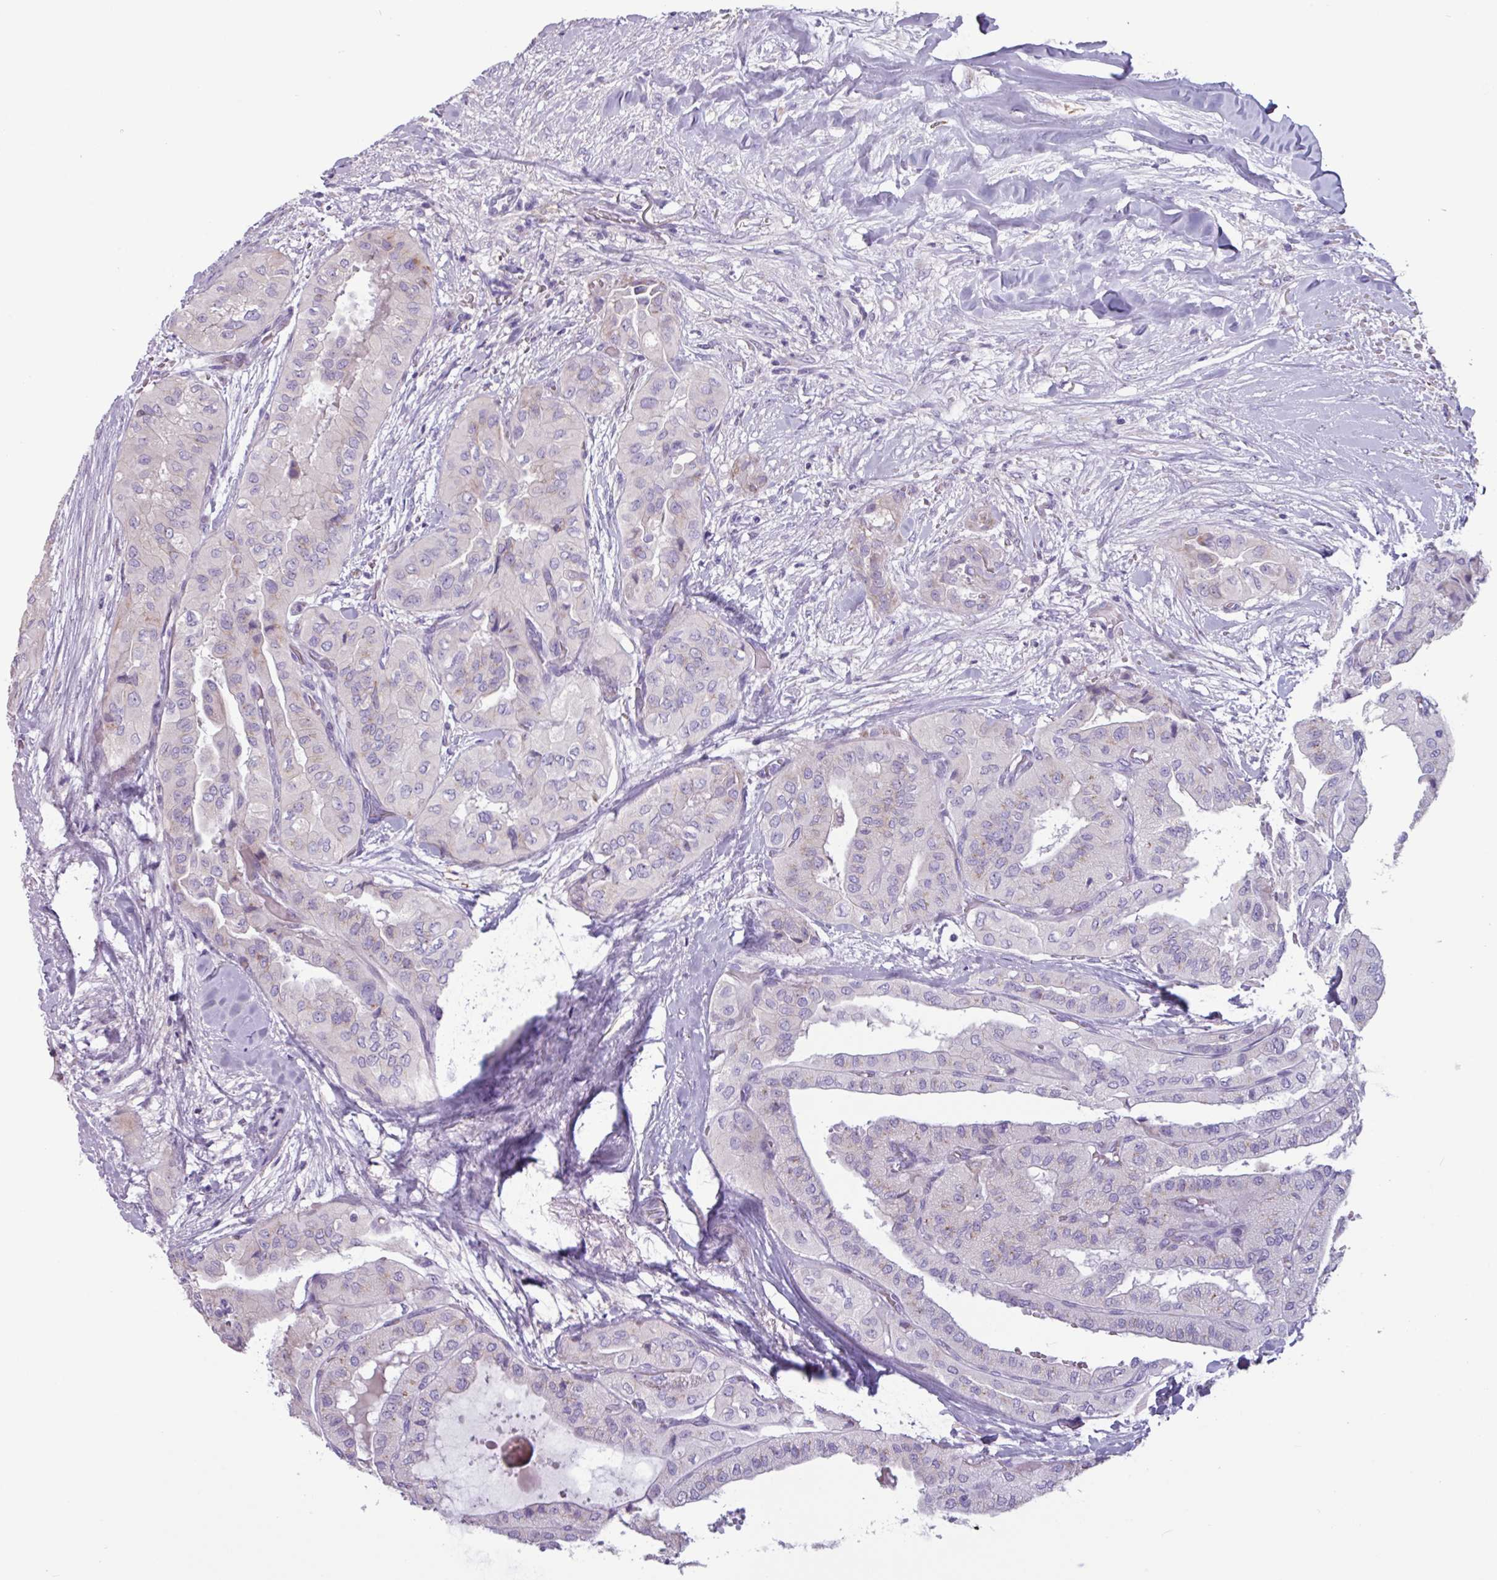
{"staining": {"intensity": "weak", "quantity": "<25%", "location": "cytoplasmic/membranous"}, "tissue": "thyroid cancer", "cell_type": "Tumor cells", "image_type": "cancer", "snomed": [{"axis": "morphology", "description": "Papillary adenocarcinoma, NOS"}, {"axis": "topography", "description": "Thyroid gland"}], "caption": "Image shows no significant protein expression in tumor cells of thyroid cancer.", "gene": "ADGRE1", "patient": {"sex": "female", "age": 59}}